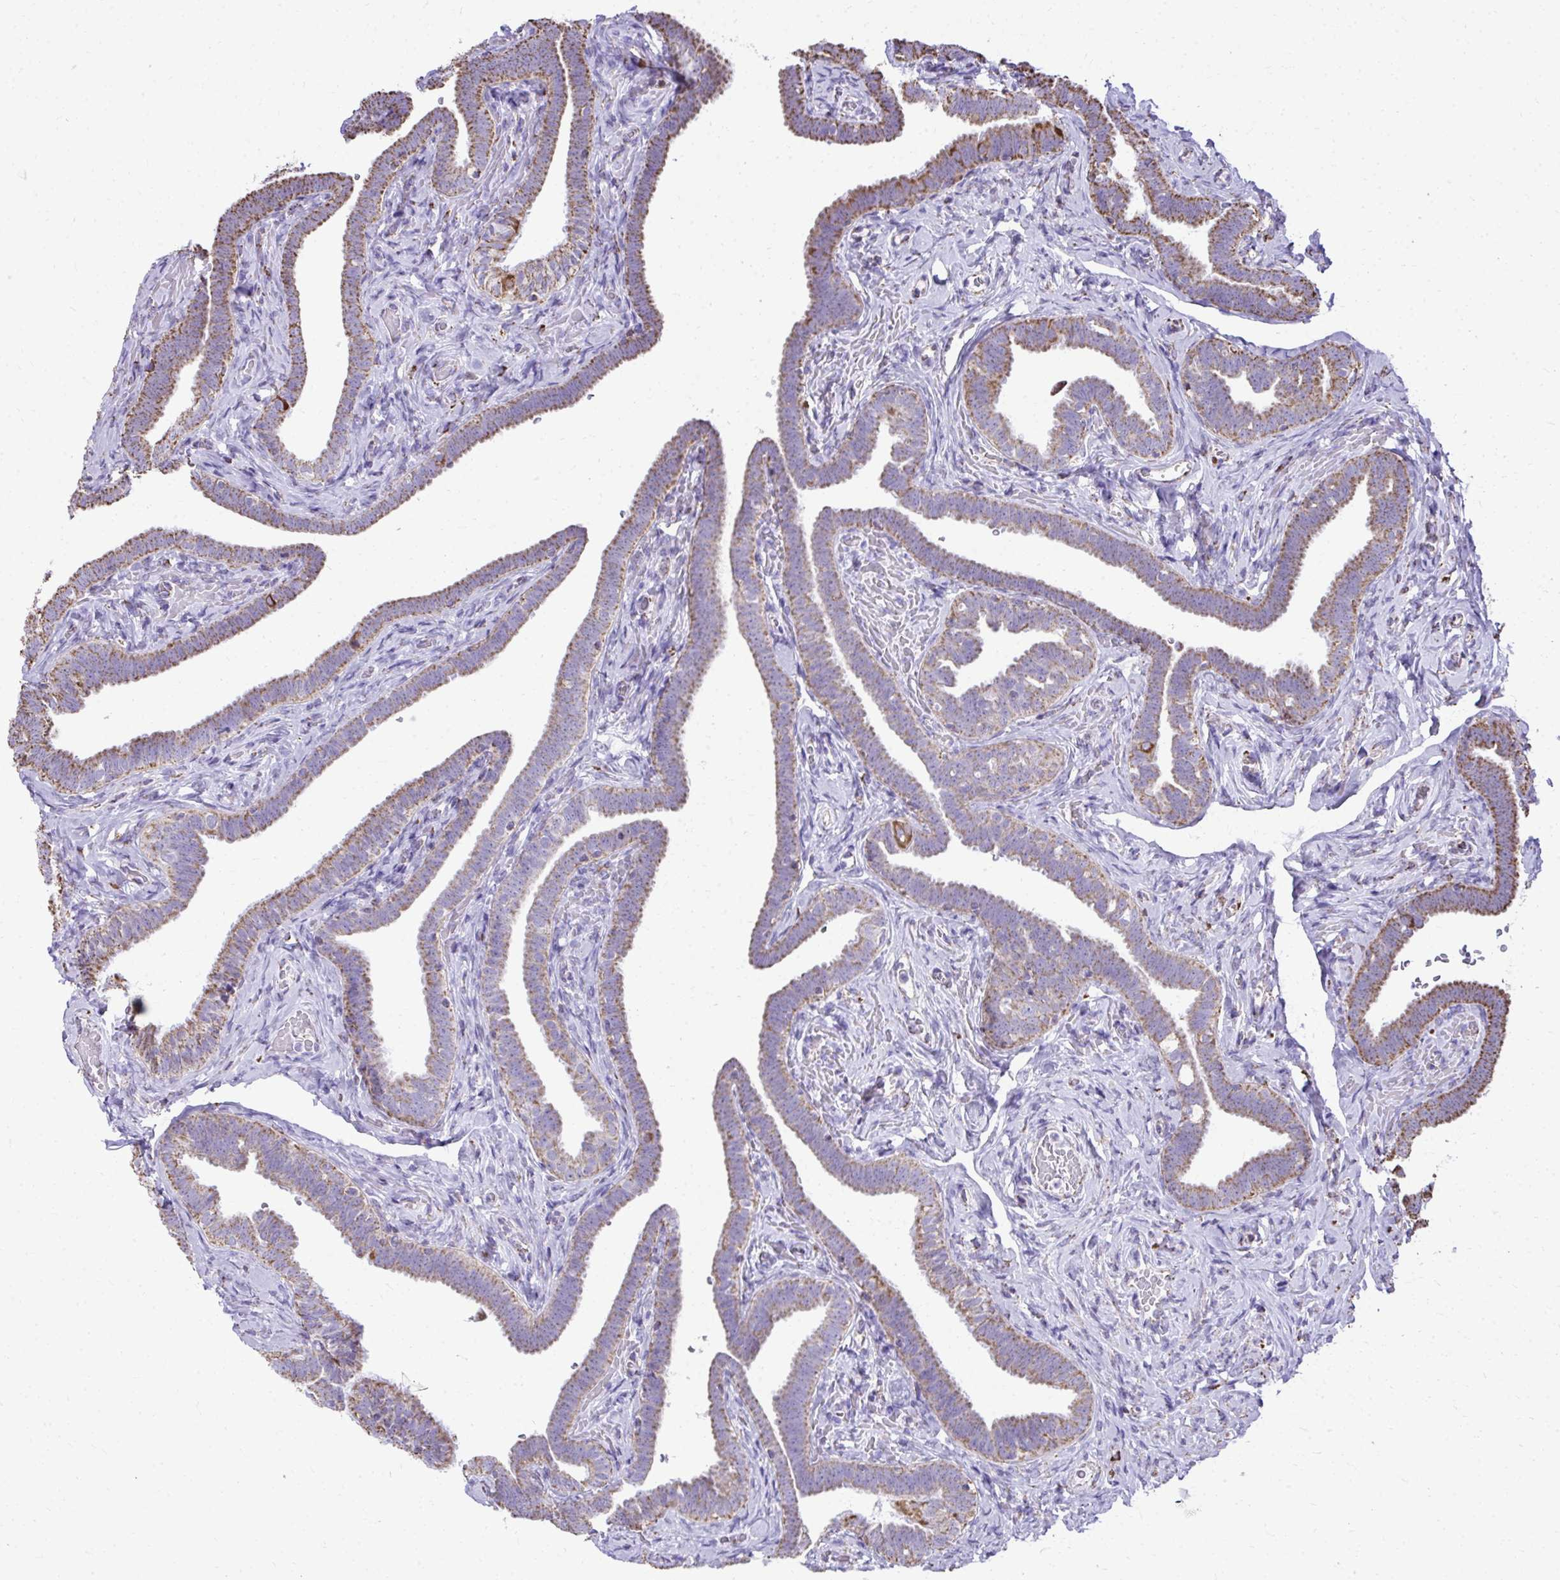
{"staining": {"intensity": "moderate", "quantity": ">75%", "location": "cytoplasmic/membranous"}, "tissue": "fallopian tube", "cell_type": "Glandular cells", "image_type": "normal", "snomed": [{"axis": "morphology", "description": "Normal tissue, NOS"}, {"axis": "topography", "description": "Fallopian tube"}], "caption": "Benign fallopian tube demonstrates moderate cytoplasmic/membranous positivity in about >75% of glandular cells (Brightfield microscopy of DAB IHC at high magnification)..", "gene": "MPZL2", "patient": {"sex": "female", "age": 69}}